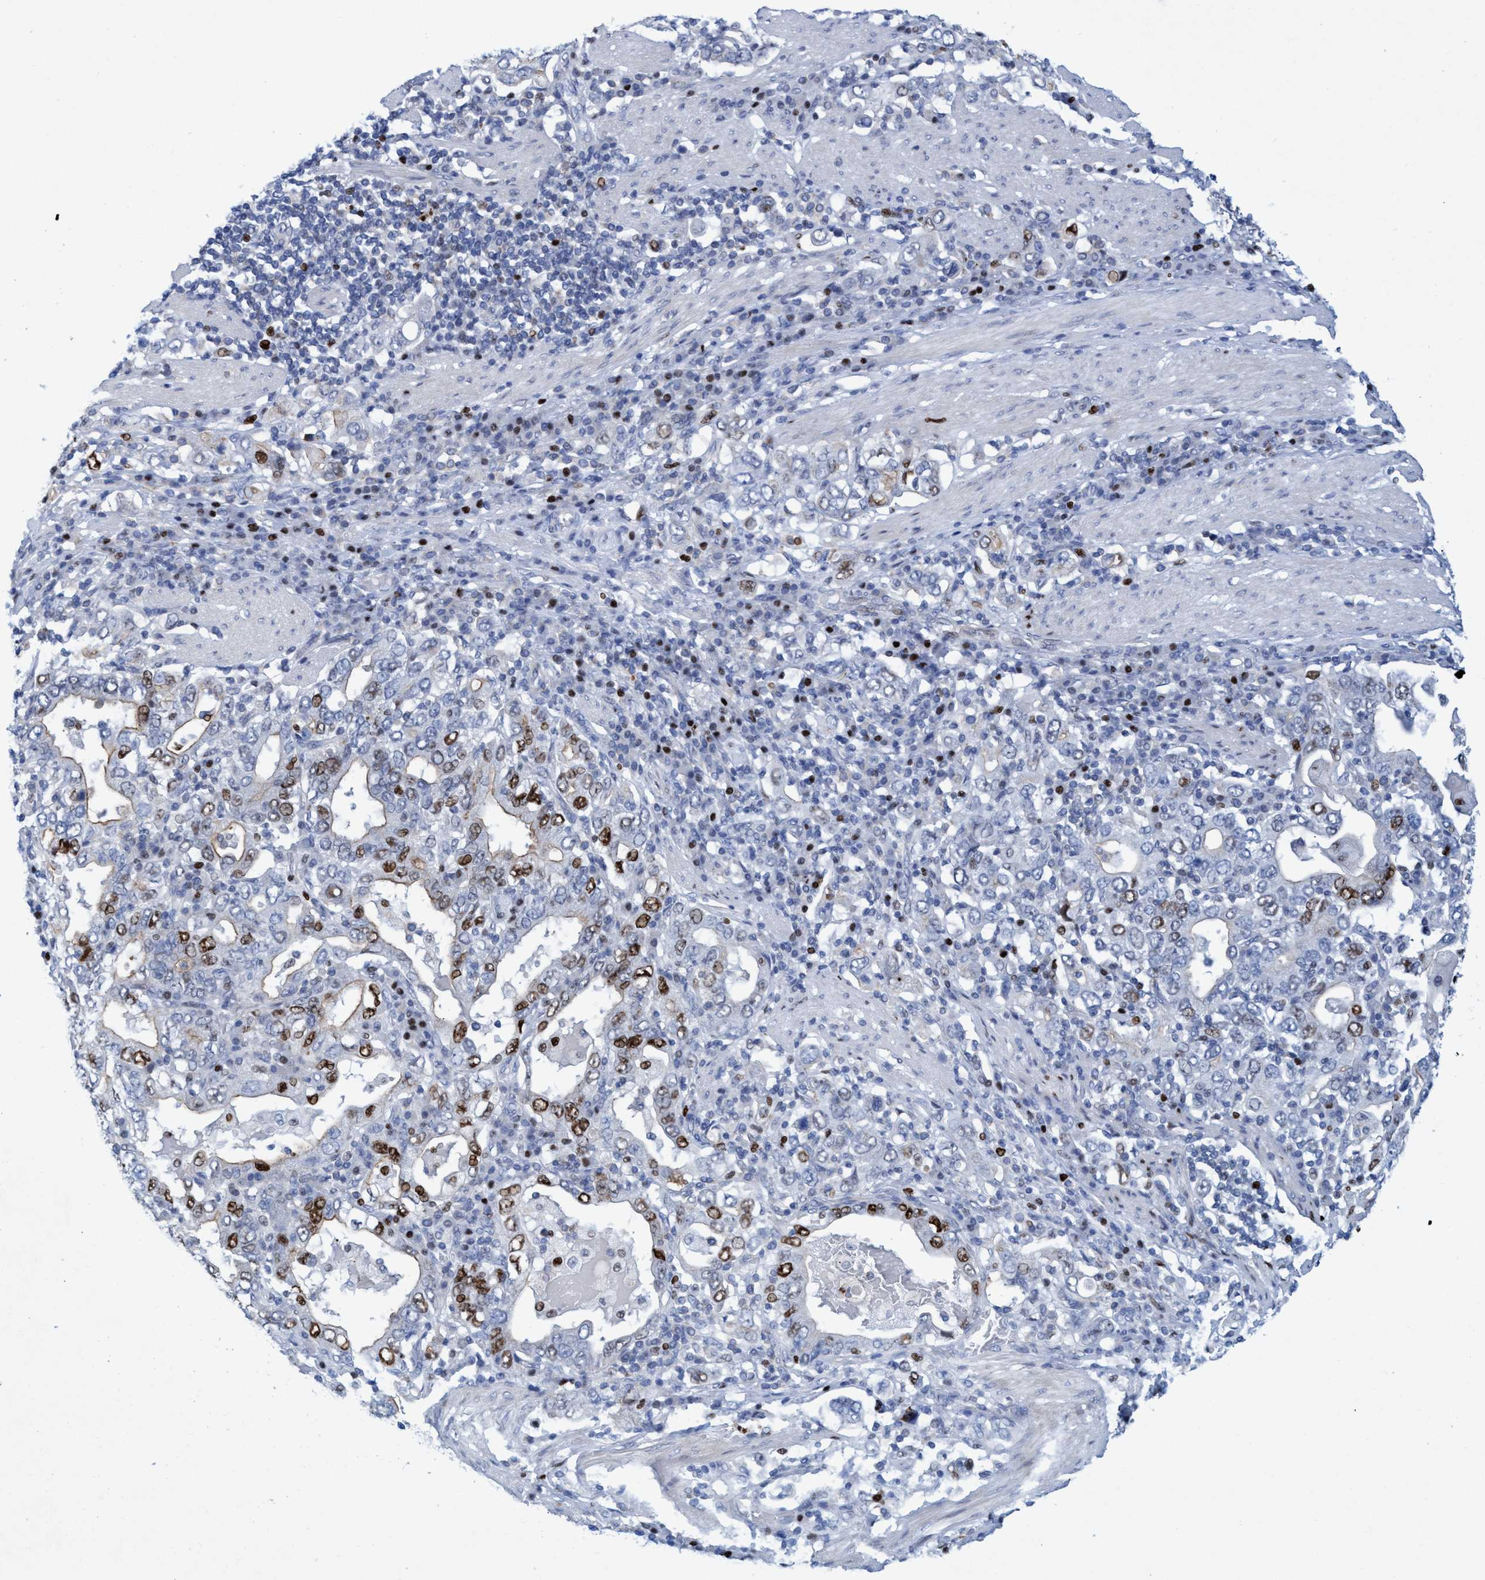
{"staining": {"intensity": "moderate", "quantity": "25%-75%", "location": "nuclear"}, "tissue": "stomach cancer", "cell_type": "Tumor cells", "image_type": "cancer", "snomed": [{"axis": "morphology", "description": "Adenocarcinoma, NOS"}, {"axis": "topography", "description": "Stomach, upper"}], "caption": "Protein expression analysis of human stomach cancer (adenocarcinoma) reveals moderate nuclear staining in about 25%-75% of tumor cells.", "gene": "R3HCC1", "patient": {"sex": "male", "age": 62}}